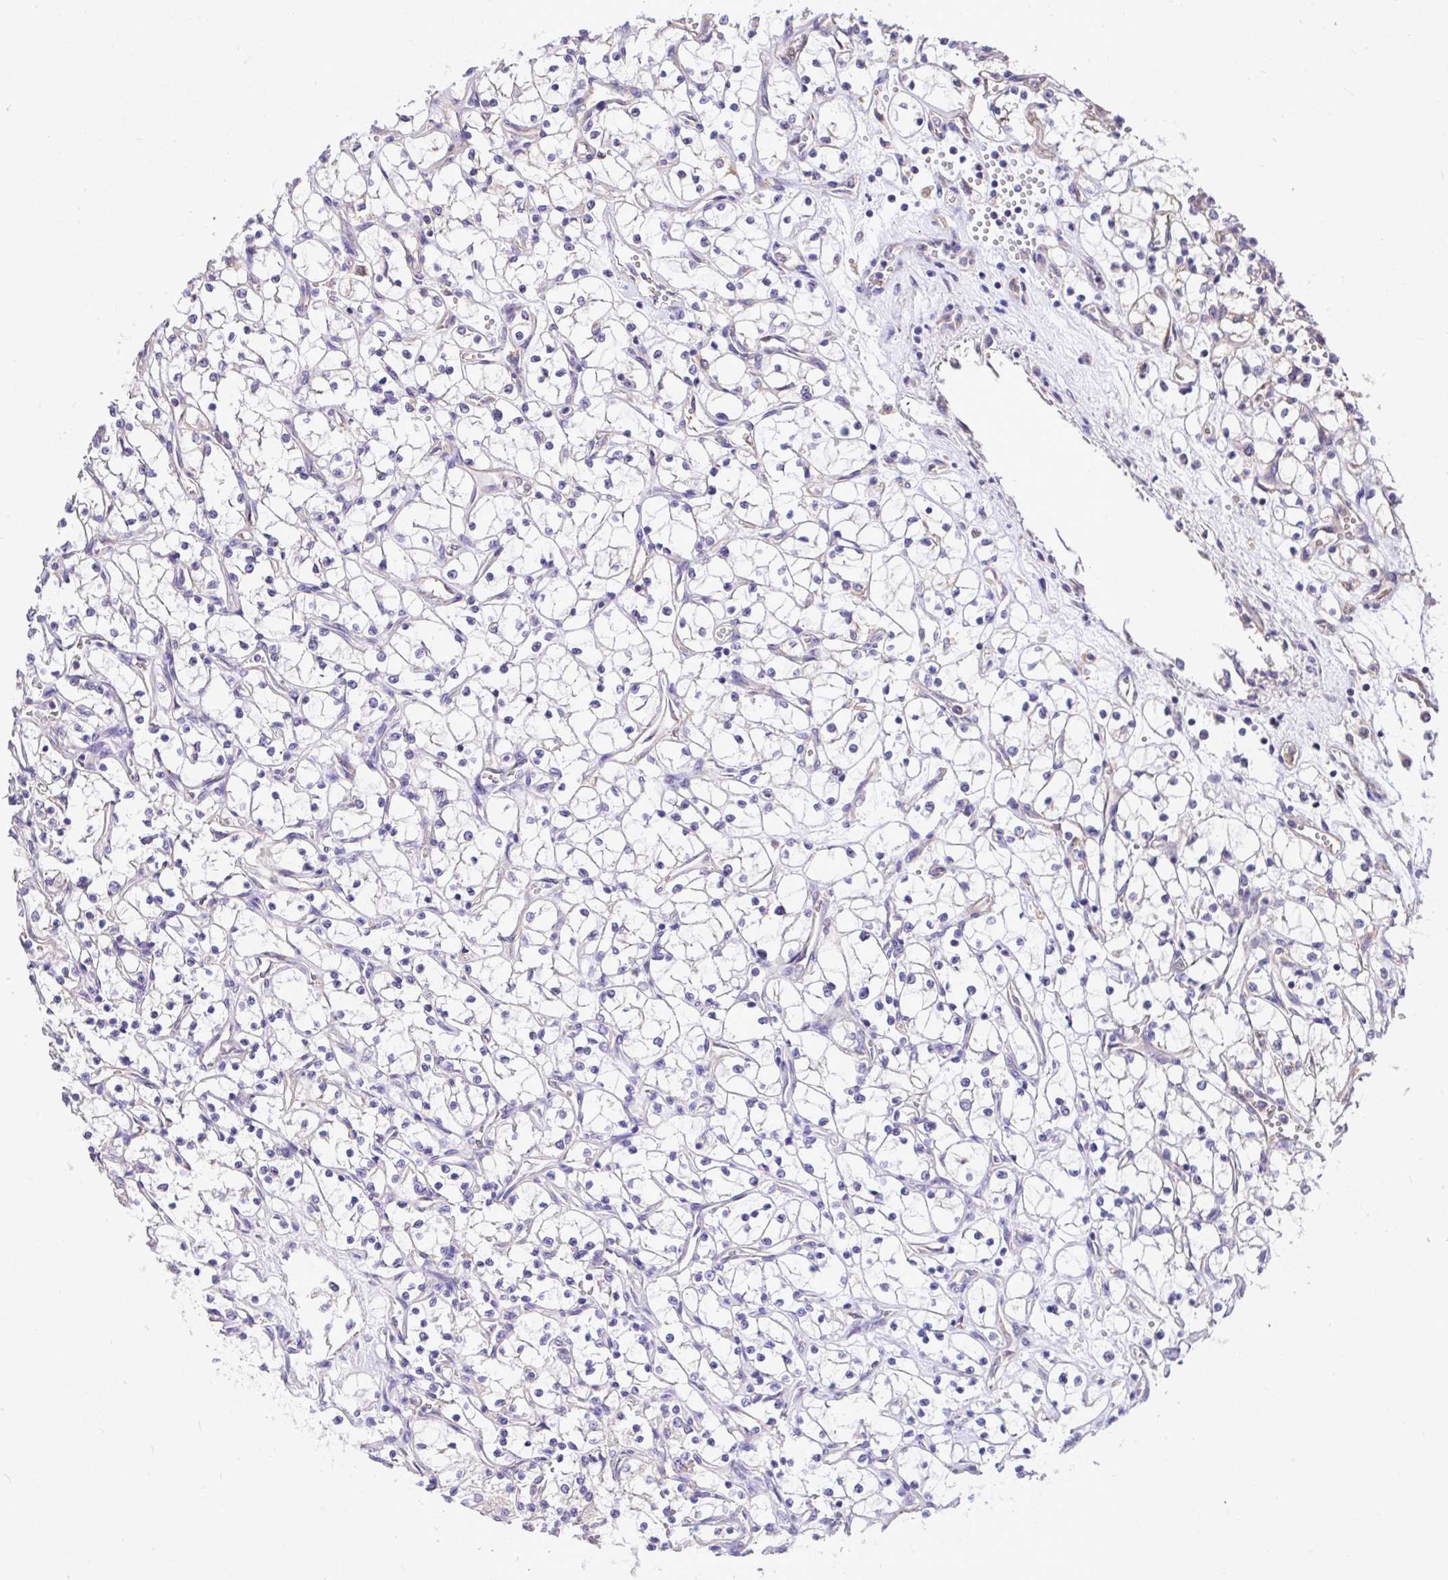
{"staining": {"intensity": "negative", "quantity": "none", "location": "none"}, "tissue": "renal cancer", "cell_type": "Tumor cells", "image_type": "cancer", "snomed": [{"axis": "morphology", "description": "Adenocarcinoma, NOS"}, {"axis": "topography", "description": "Kidney"}], "caption": "DAB (3,3'-diaminobenzidine) immunohistochemical staining of human renal cancer (adenocarcinoma) reveals no significant expression in tumor cells.", "gene": "MPC2", "patient": {"sex": "female", "age": 69}}